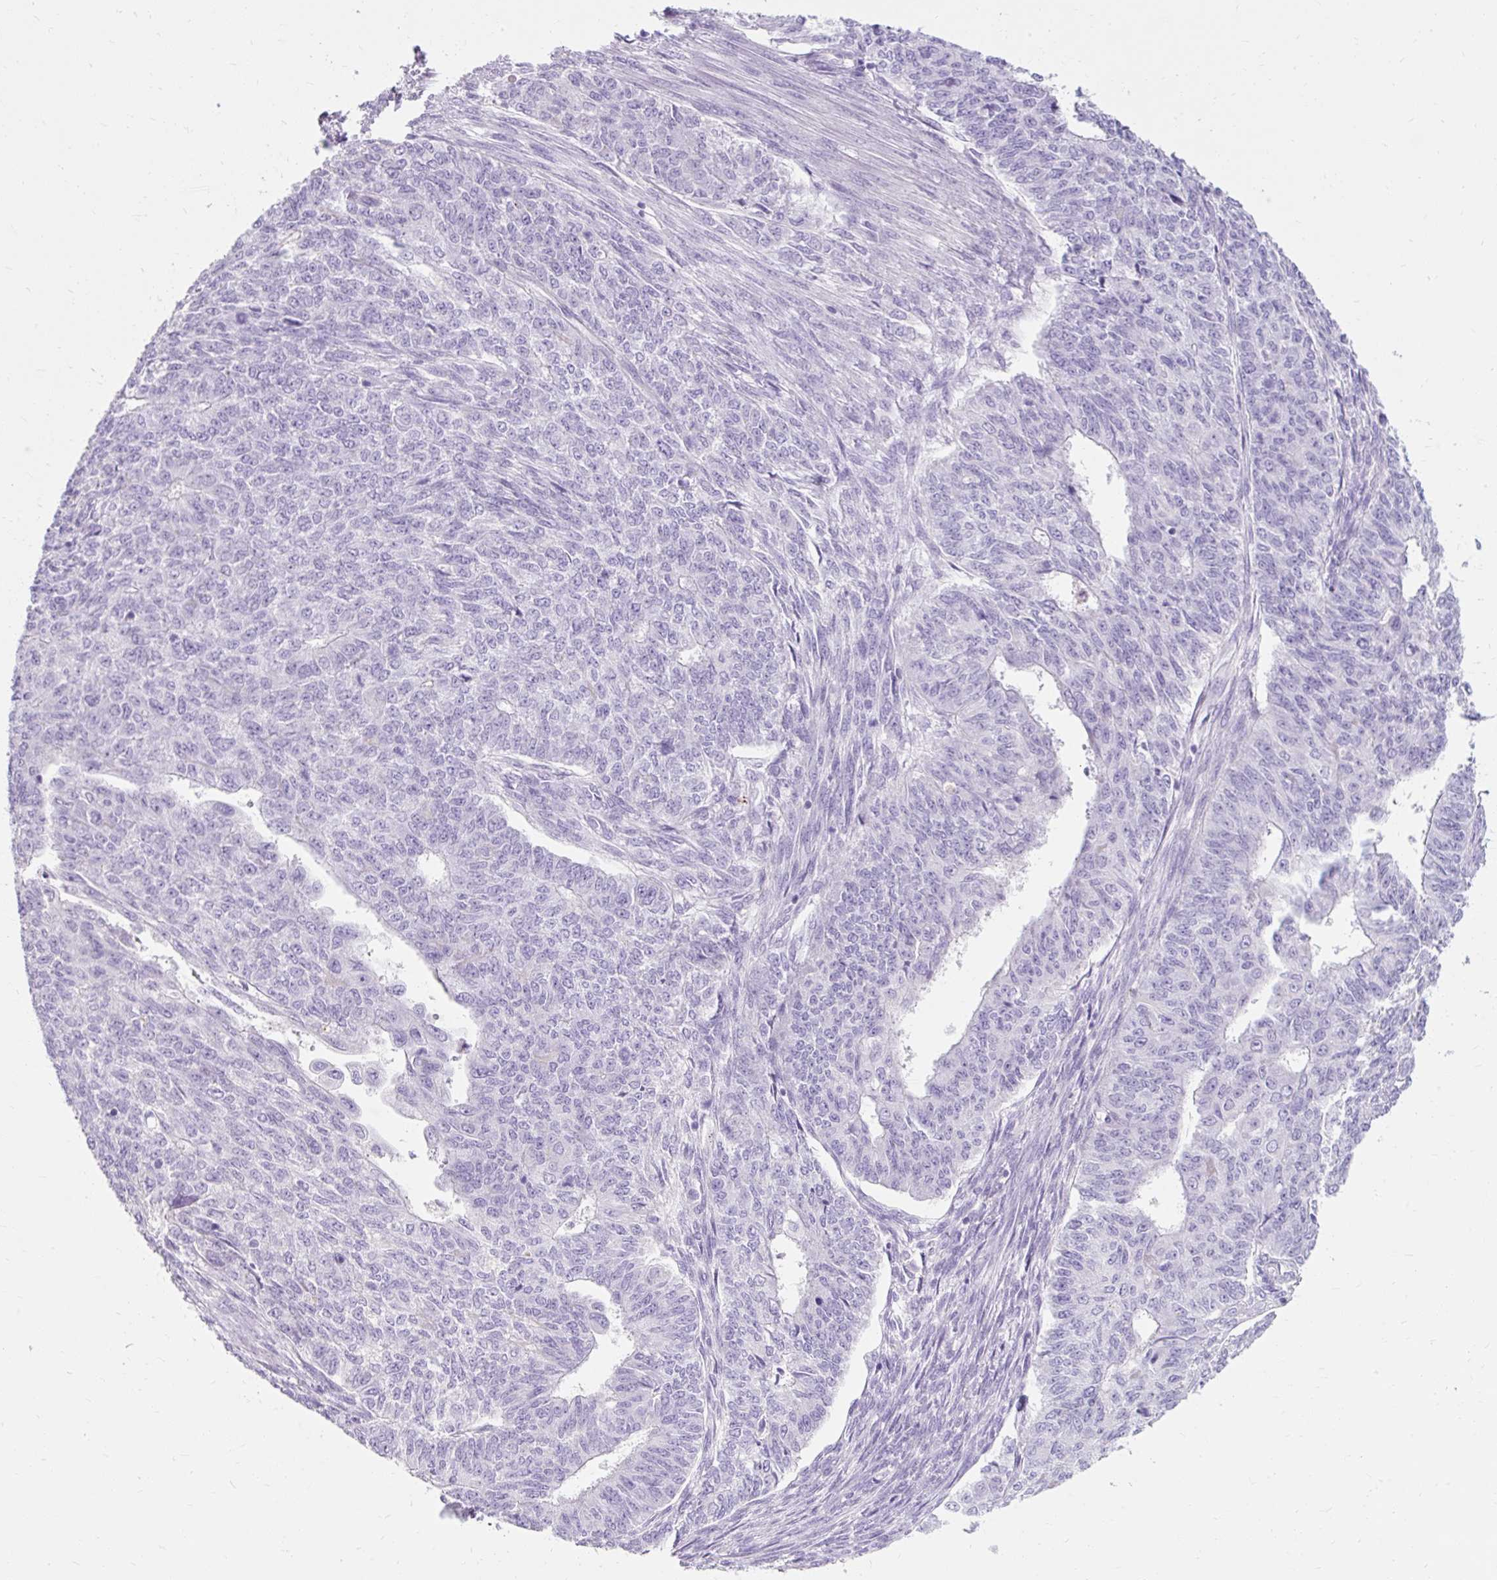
{"staining": {"intensity": "negative", "quantity": "none", "location": "none"}, "tissue": "endometrial cancer", "cell_type": "Tumor cells", "image_type": "cancer", "snomed": [{"axis": "morphology", "description": "Adenocarcinoma, NOS"}, {"axis": "topography", "description": "Endometrium"}], "caption": "The IHC photomicrograph has no significant positivity in tumor cells of endometrial cancer tissue.", "gene": "TMEM213", "patient": {"sex": "female", "age": 32}}